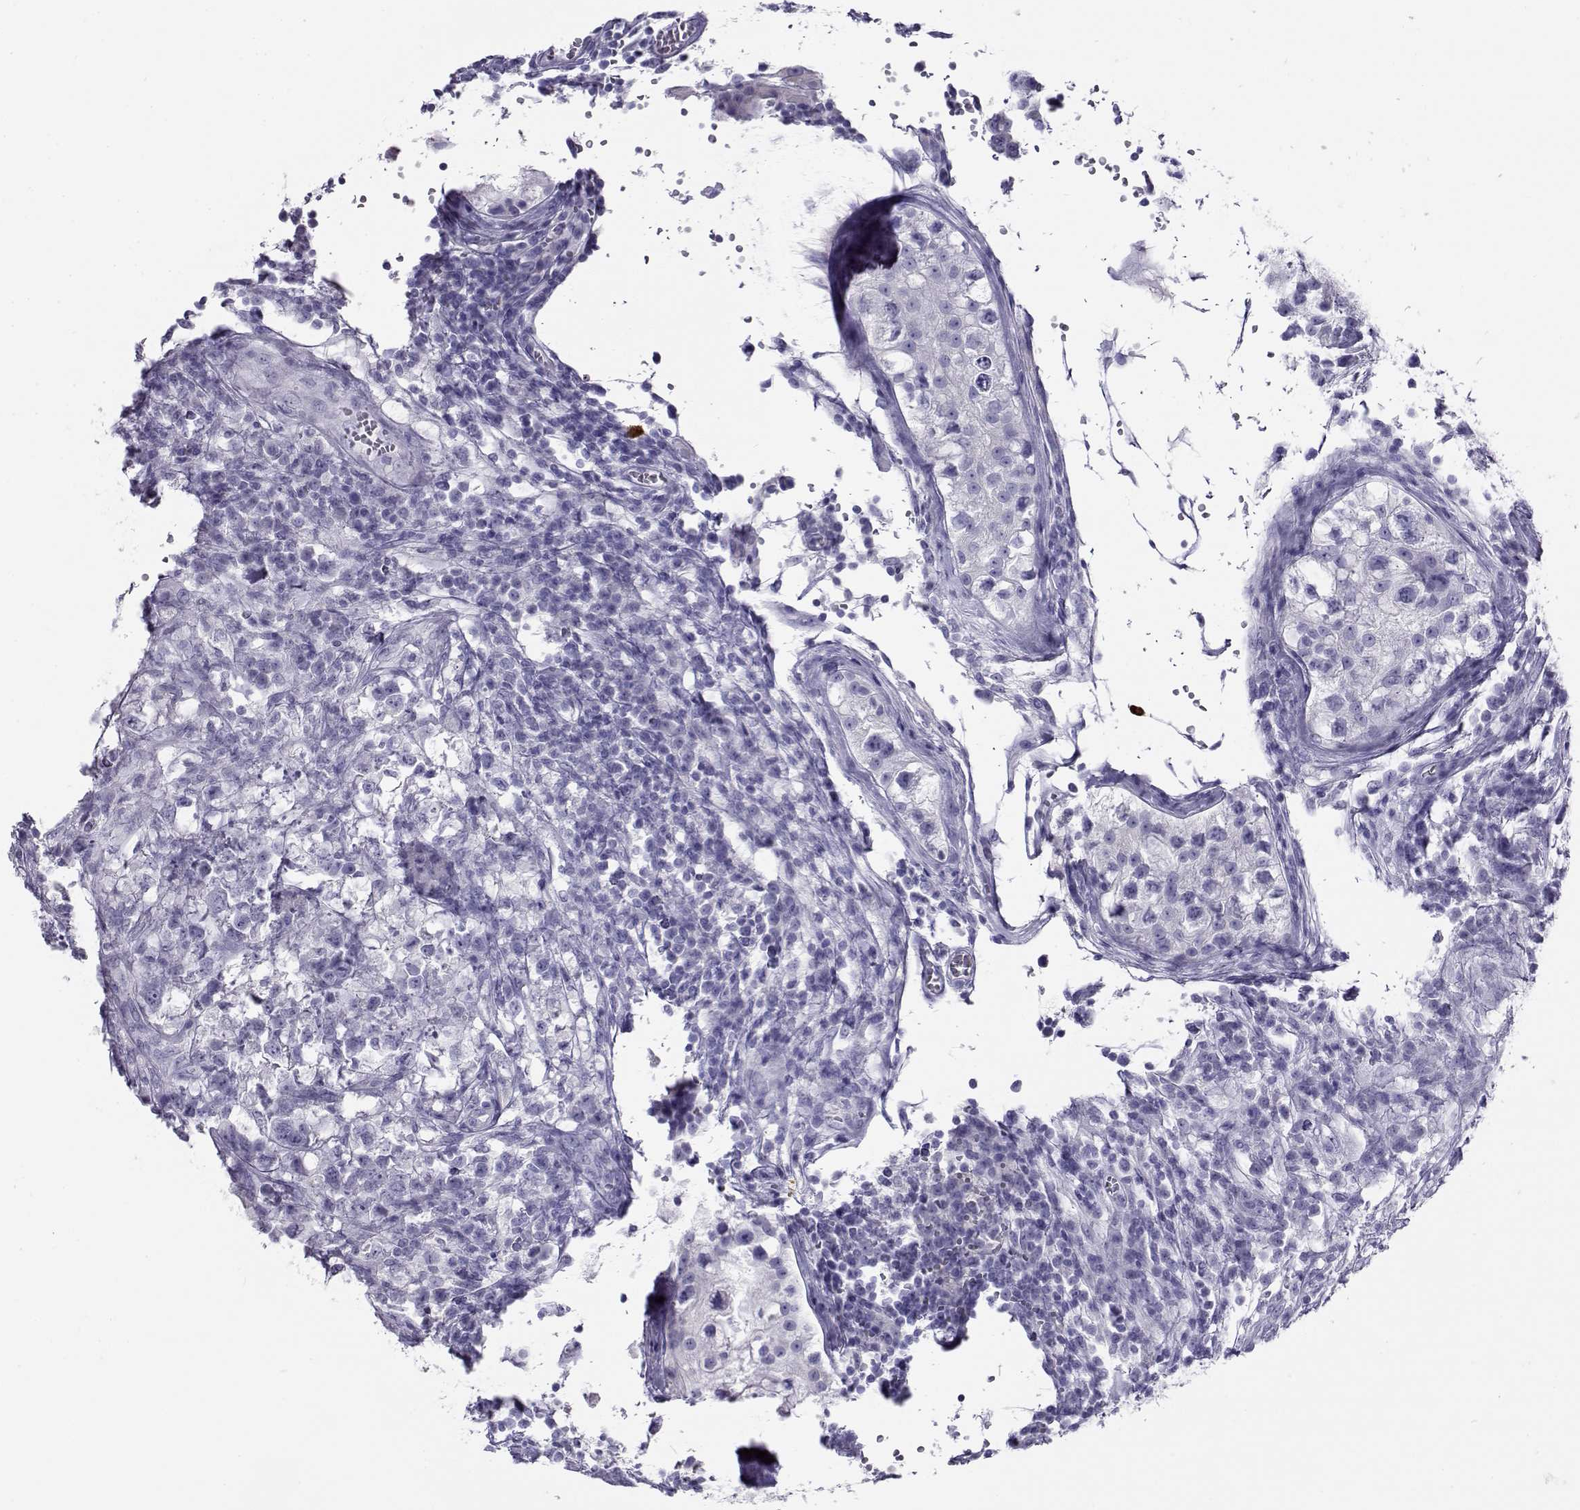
{"staining": {"intensity": "negative", "quantity": "none", "location": "none"}, "tissue": "testis cancer", "cell_type": "Tumor cells", "image_type": "cancer", "snomed": [{"axis": "morphology", "description": "Carcinoma, Embryonal, NOS"}, {"axis": "topography", "description": "Testis"}], "caption": "High power microscopy image of an immunohistochemistry histopathology image of testis cancer (embryonal carcinoma), revealing no significant expression in tumor cells.", "gene": "CABS1", "patient": {"sex": "male", "age": 23}}